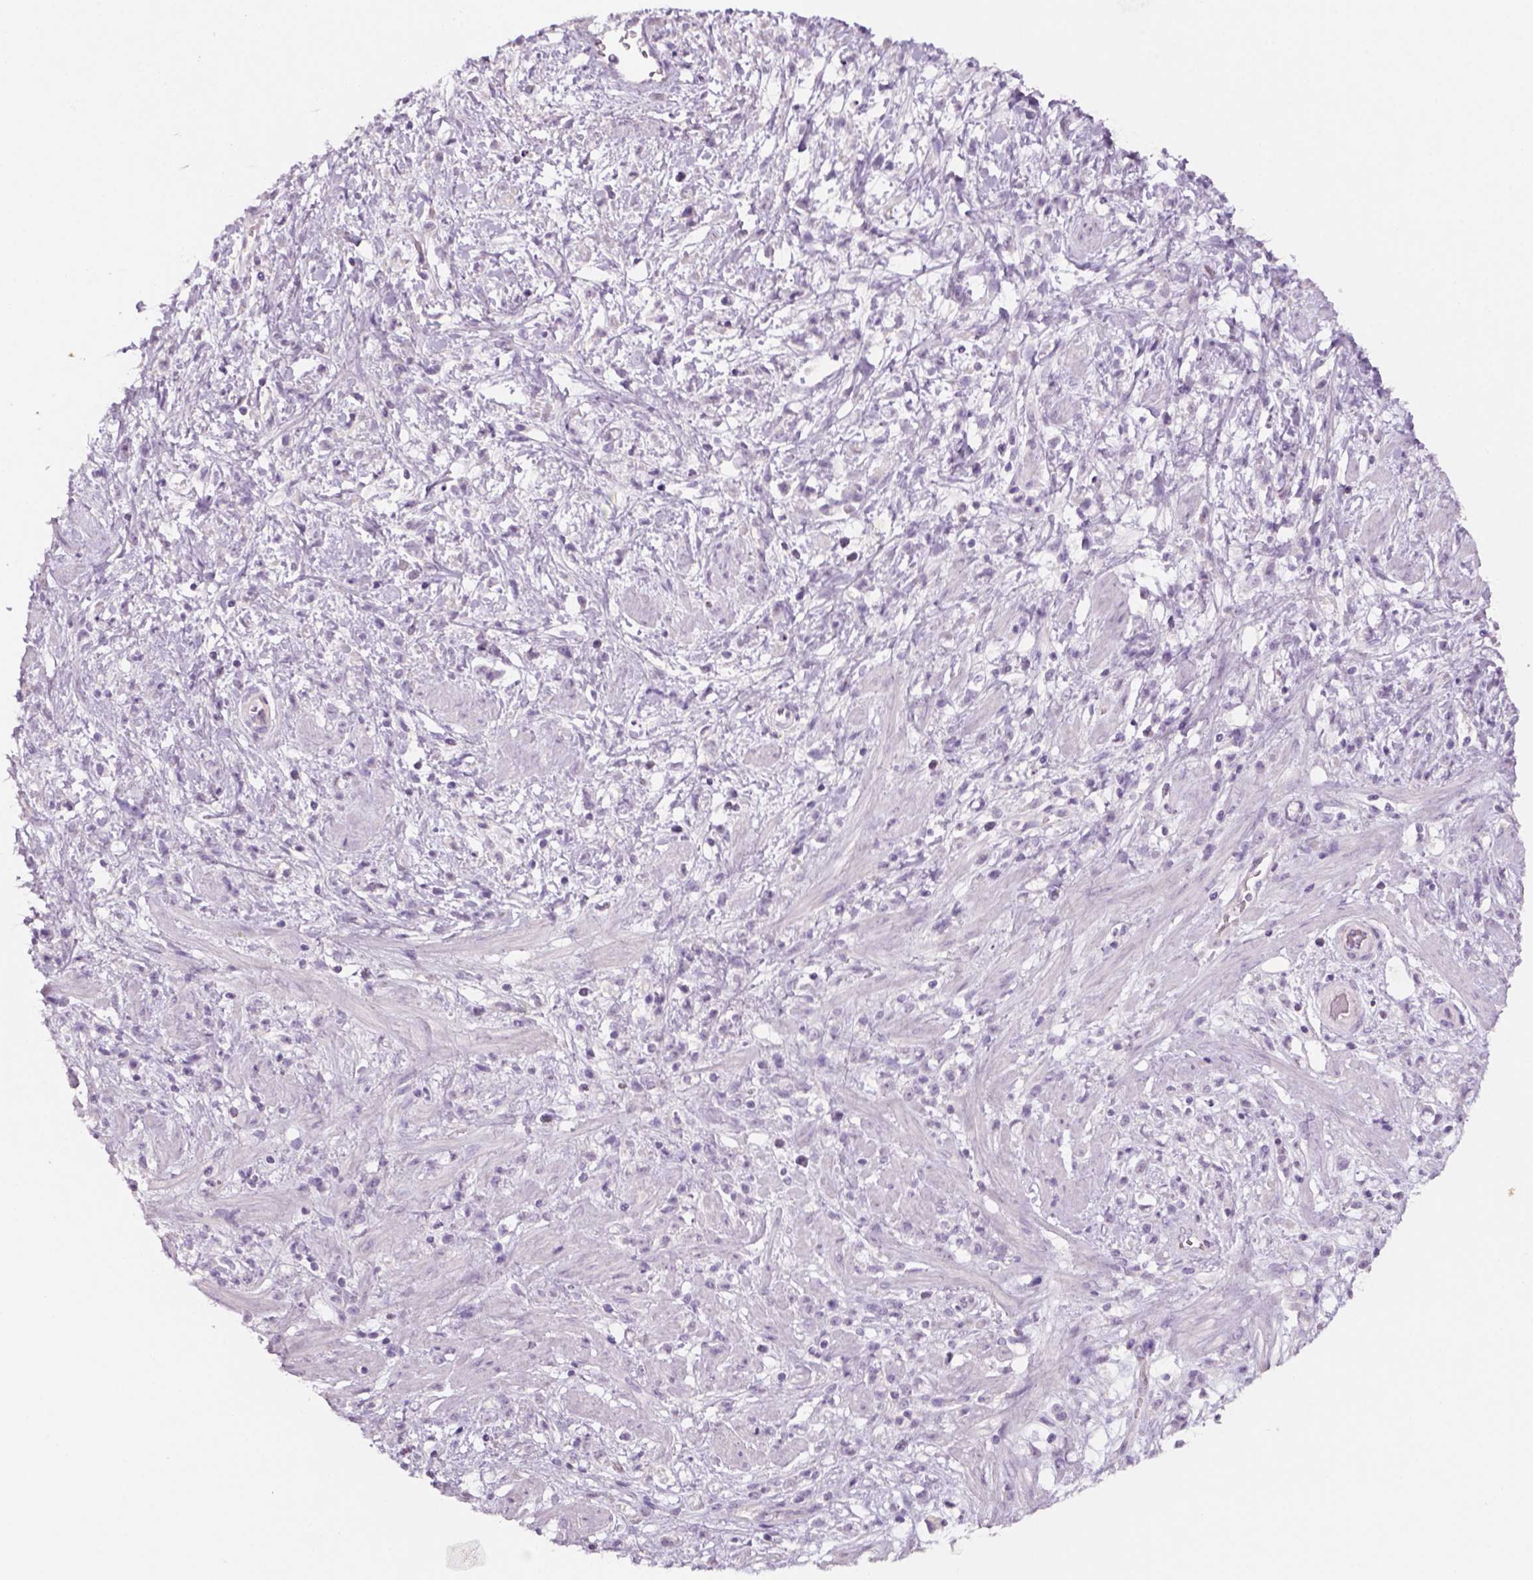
{"staining": {"intensity": "negative", "quantity": "none", "location": "none"}, "tissue": "stomach cancer", "cell_type": "Tumor cells", "image_type": "cancer", "snomed": [{"axis": "morphology", "description": "Adenocarcinoma, NOS"}, {"axis": "topography", "description": "Stomach"}], "caption": "Immunohistochemical staining of adenocarcinoma (stomach) exhibits no significant expression in tumor cells. Nuclei are stained in blue.", "gene": "KRT25", "patient": {"sex": "female", "age": 60}}